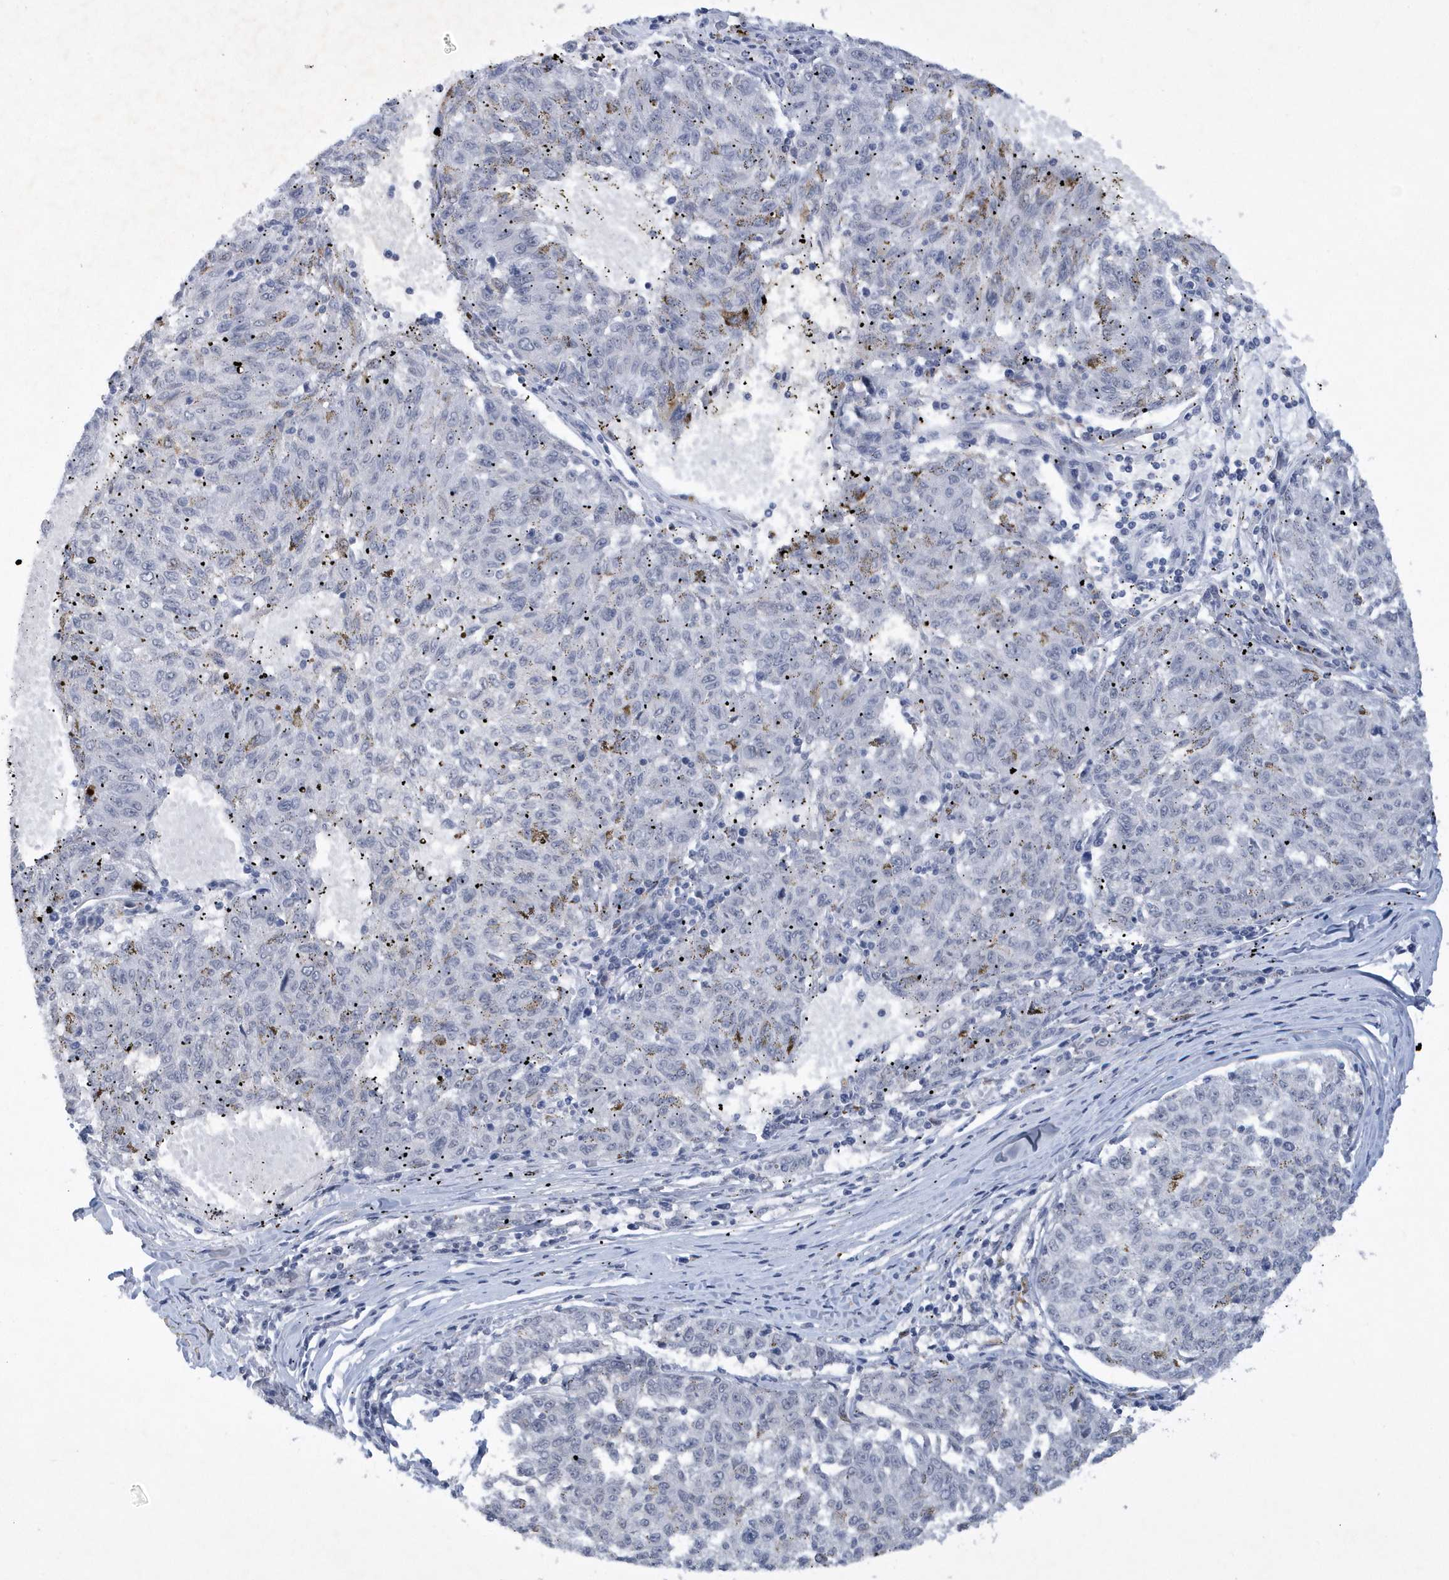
{"staining": {"intensity": "negative", "quantity": "none", "location": "none"}, "tissue": "melanoma", "cell_type": "Tumor cells", "image_type": "cancer", "snomed": [{"axis": "morphology", "description": "Malignant melanoma, NOS"}, {"axis": "topography", "description": "Skin"}], "caption": "There is no significant expression in tumor cells of malignant melanoma.", "gene": "SRGAP3", "patient": {"sex": "female", "age": 72}}